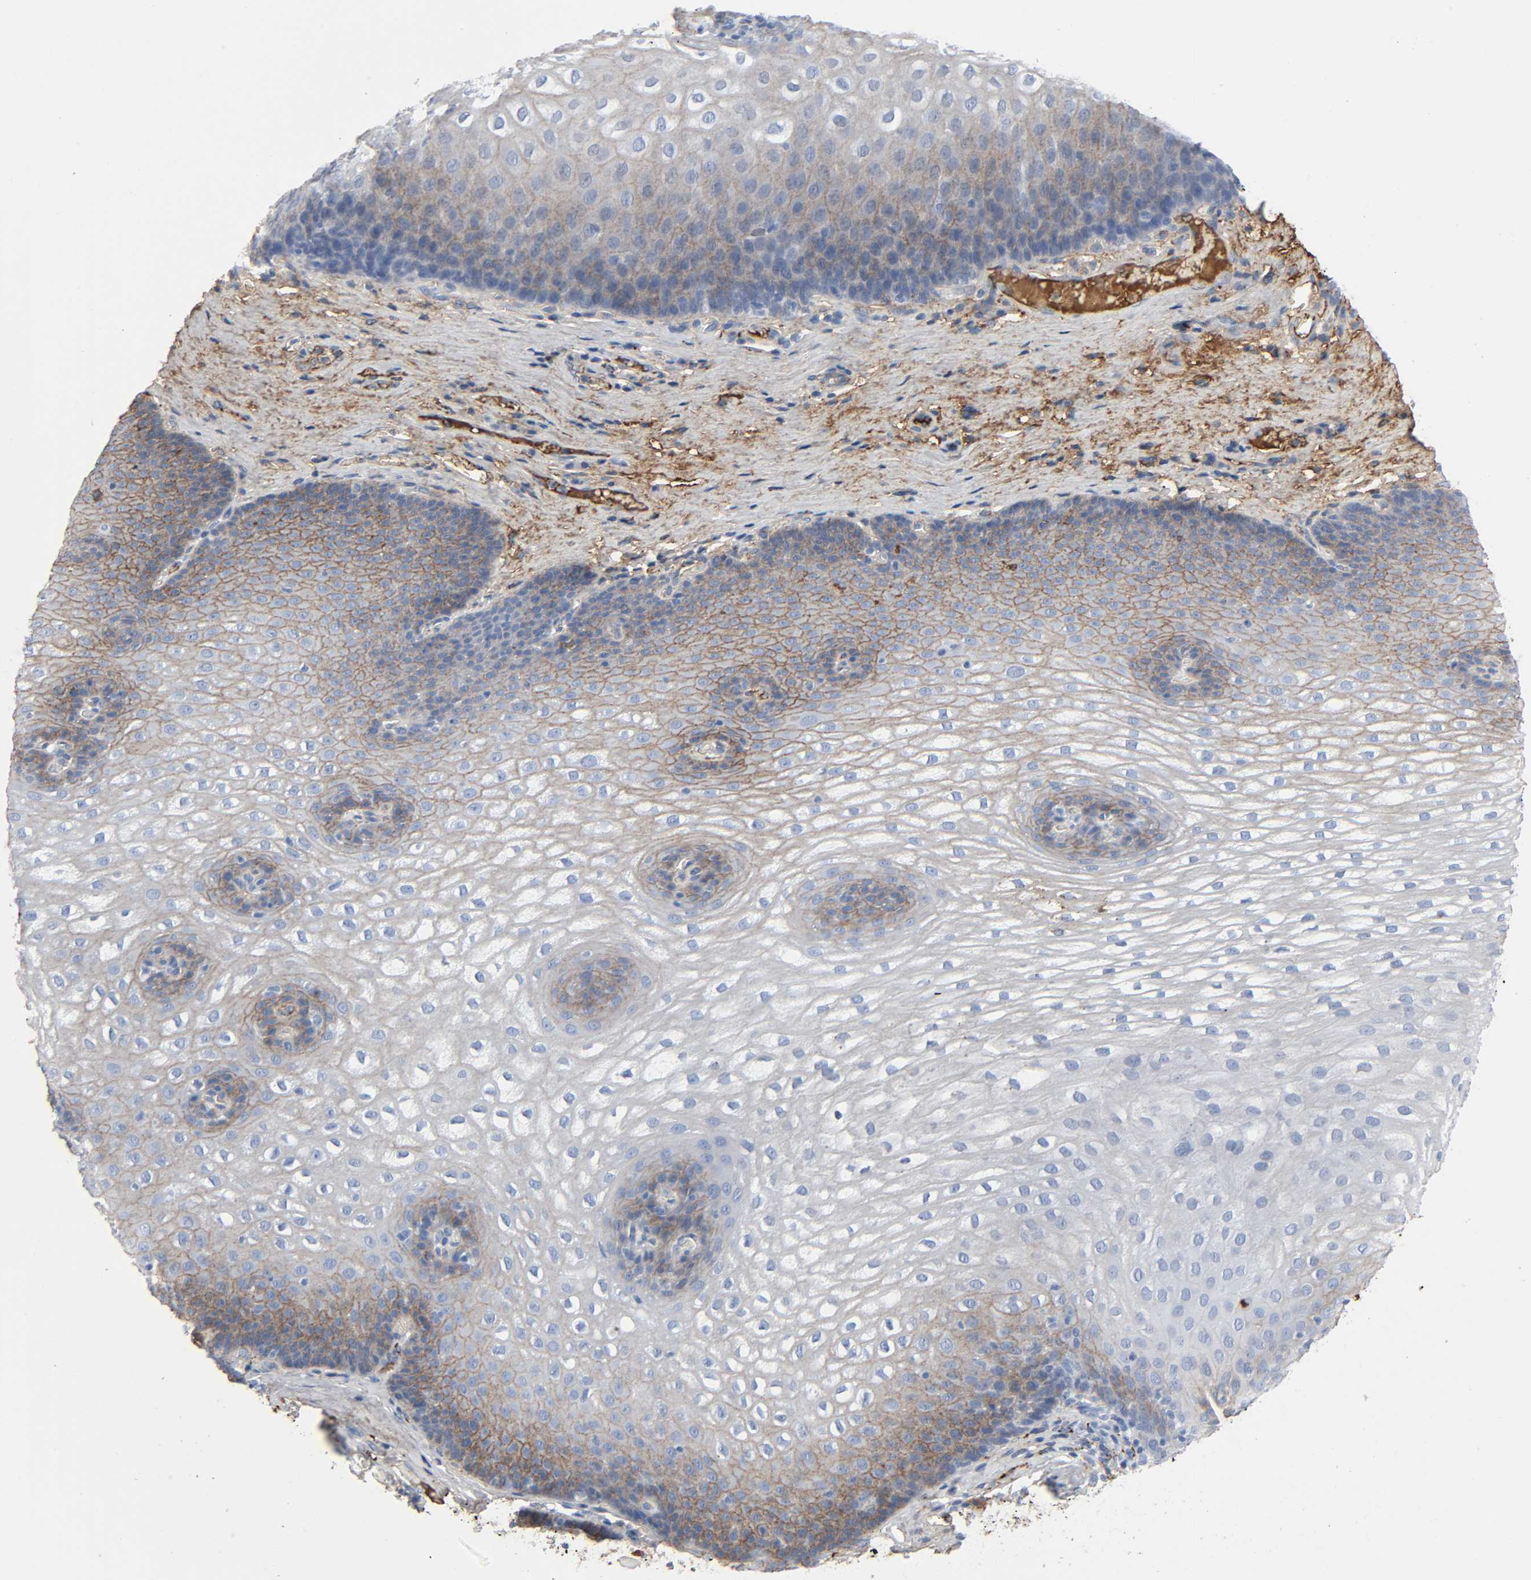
{"staining": {"intensity": "moderate", "quantity": "25%-75%", "location": "cytoplasmic/membranous"}, "tissue": "esophagus", "cell_type": "Squamous epithelial cells", "image_type": "normal", "snomed": [{"axis": "morphology", "description": "Normal tissue, NOS"}, {"axis": "topography", "description": "Esophagus"}], "caption": "Approximately 25%-75% of squamous epithelial cells in benign esophagus reveal moderate cytoplasmic/membranous protein positivity as visualized by brown immunohistochemical staining.", "gene": "C3", "patient": {"sex": "male", "age": 48}}